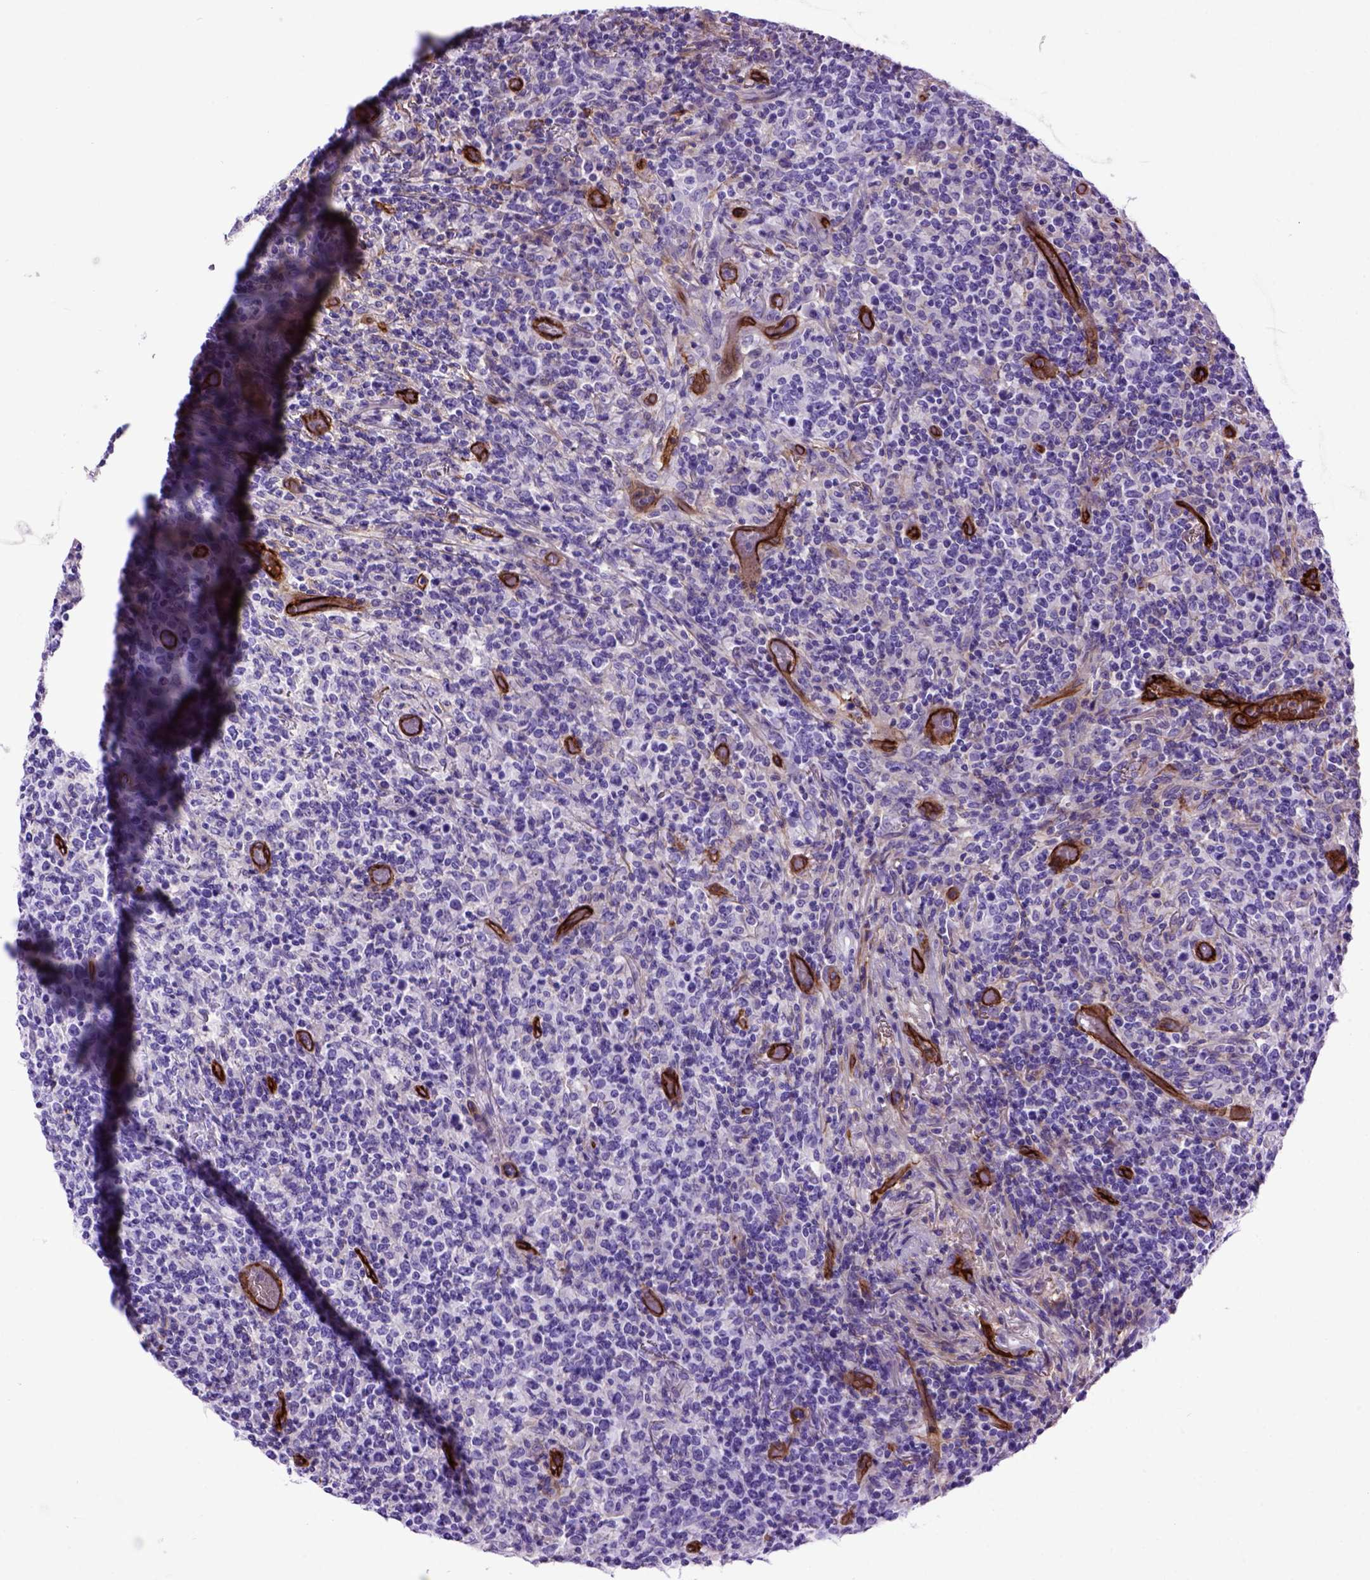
{"staining": {"intensity": "negative", "quantity": "none", "location": "none"}, "tissue": "lymphoma", "cell_type": "Tumor cells", "image_type": "cancer", "snomed": [{"axis": "morphology", "description": "Malignant lymphoma, non-Hodgkin's type, High grade"}, {"axis": "topography", "description": "Lung"}], "caption": "Immunohistochemical staining of malignant lymphoma, non-Hodgkin's type (high-grade) demonstrates no significant positivity in tumor cells.", "gene": "ENG", "patient": {"sex": "male", "age": 79}}